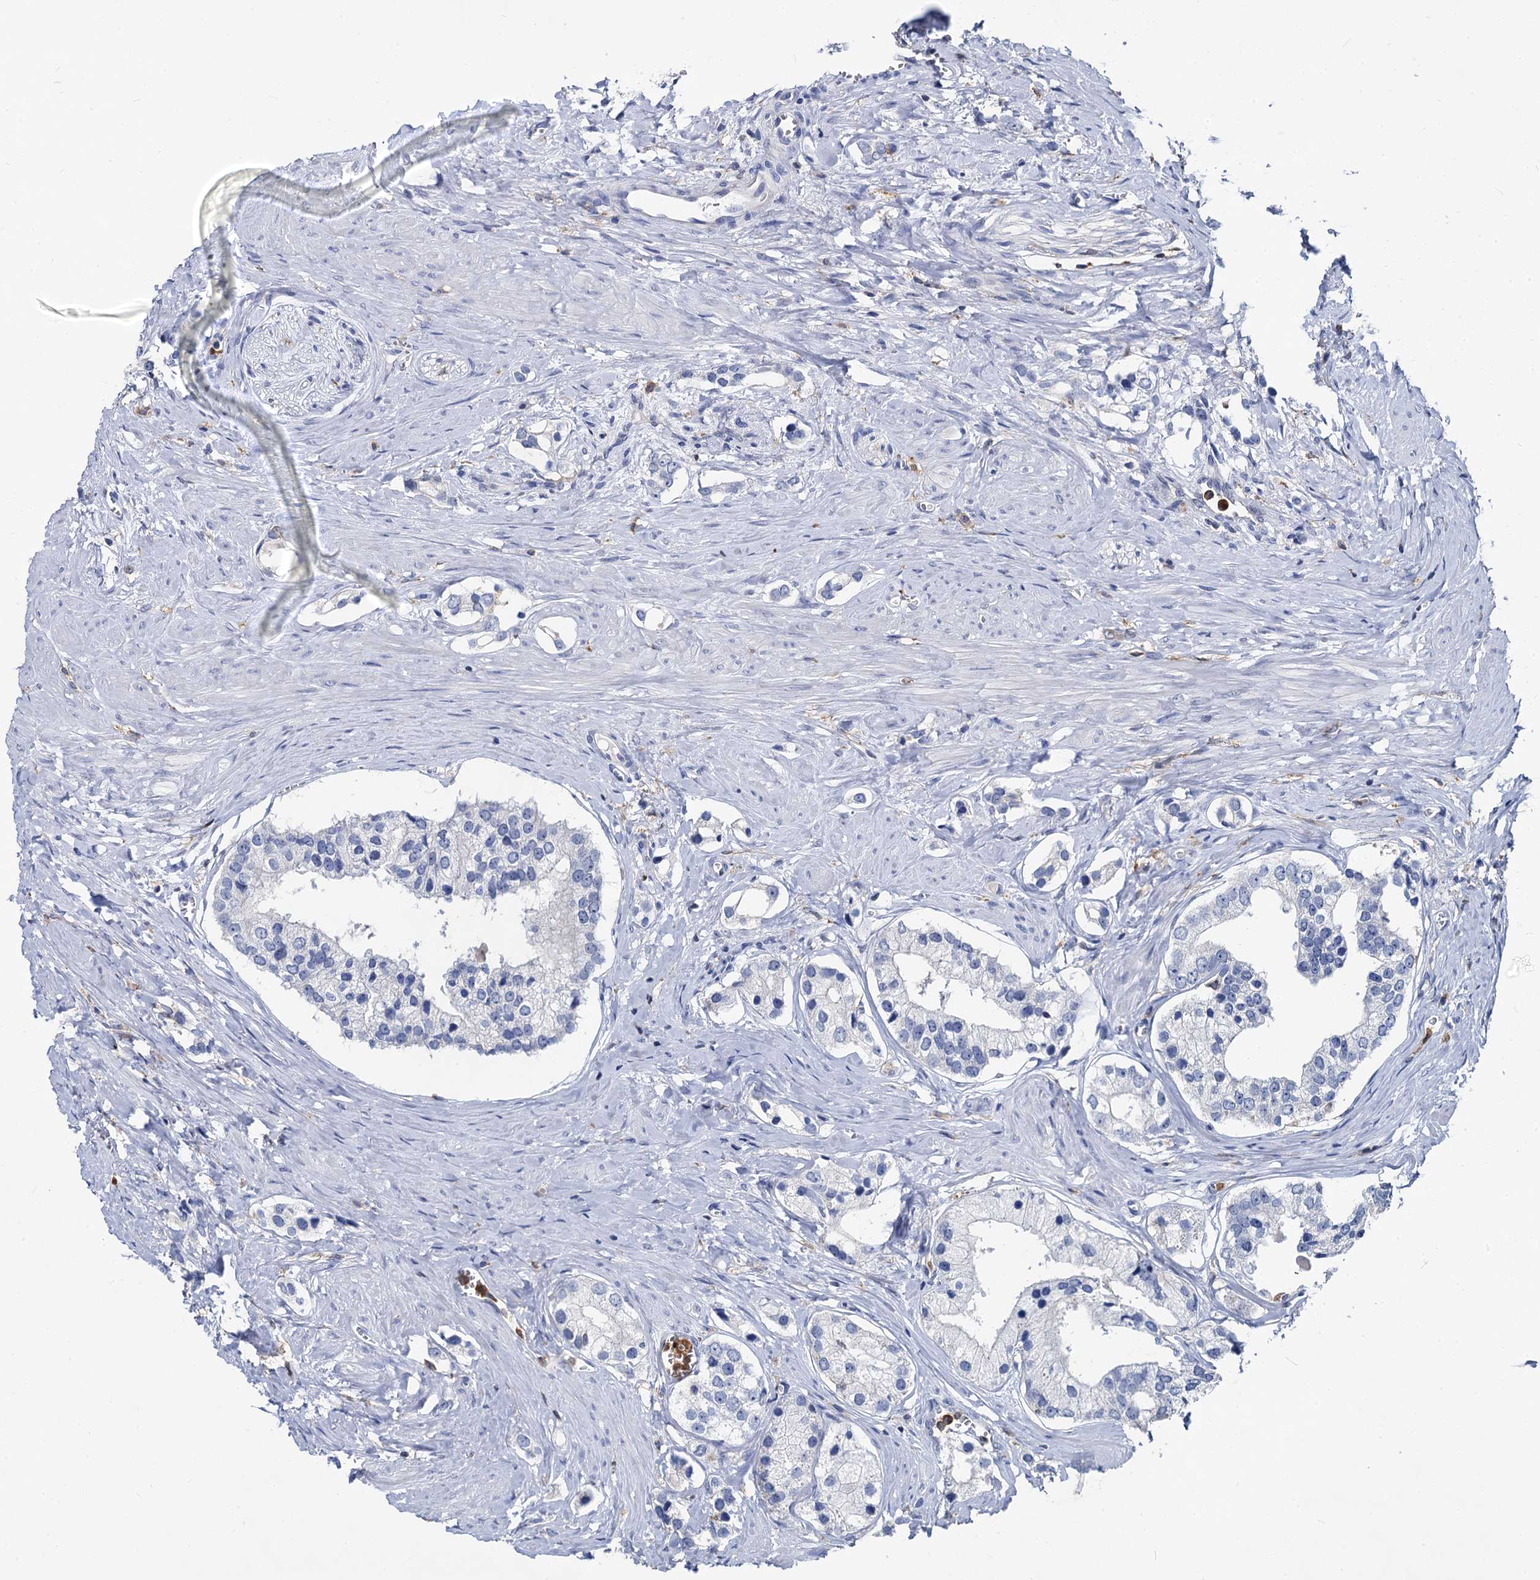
{"staining": {"intensity": "negative", "quantity": "none", "location": "none"}, "tissue": "prostate cancer", "cell_type": "Tumor cells", "image_type": "cancer", "snomed": [{"axis": "morphology", "description": "Adenocarcinoma, High grade"}, {"axis": "topography", "description": "Prostate"}], "caption": "DAB (3,3'-diaminobenzidine) immunohistochemical staining of adenocarcinoma (high-grade) (prostate) demonstrates no significant positivity in tumor cells.", "gene": "RHOG", "patient": {"sex": "male", "age": 66}}